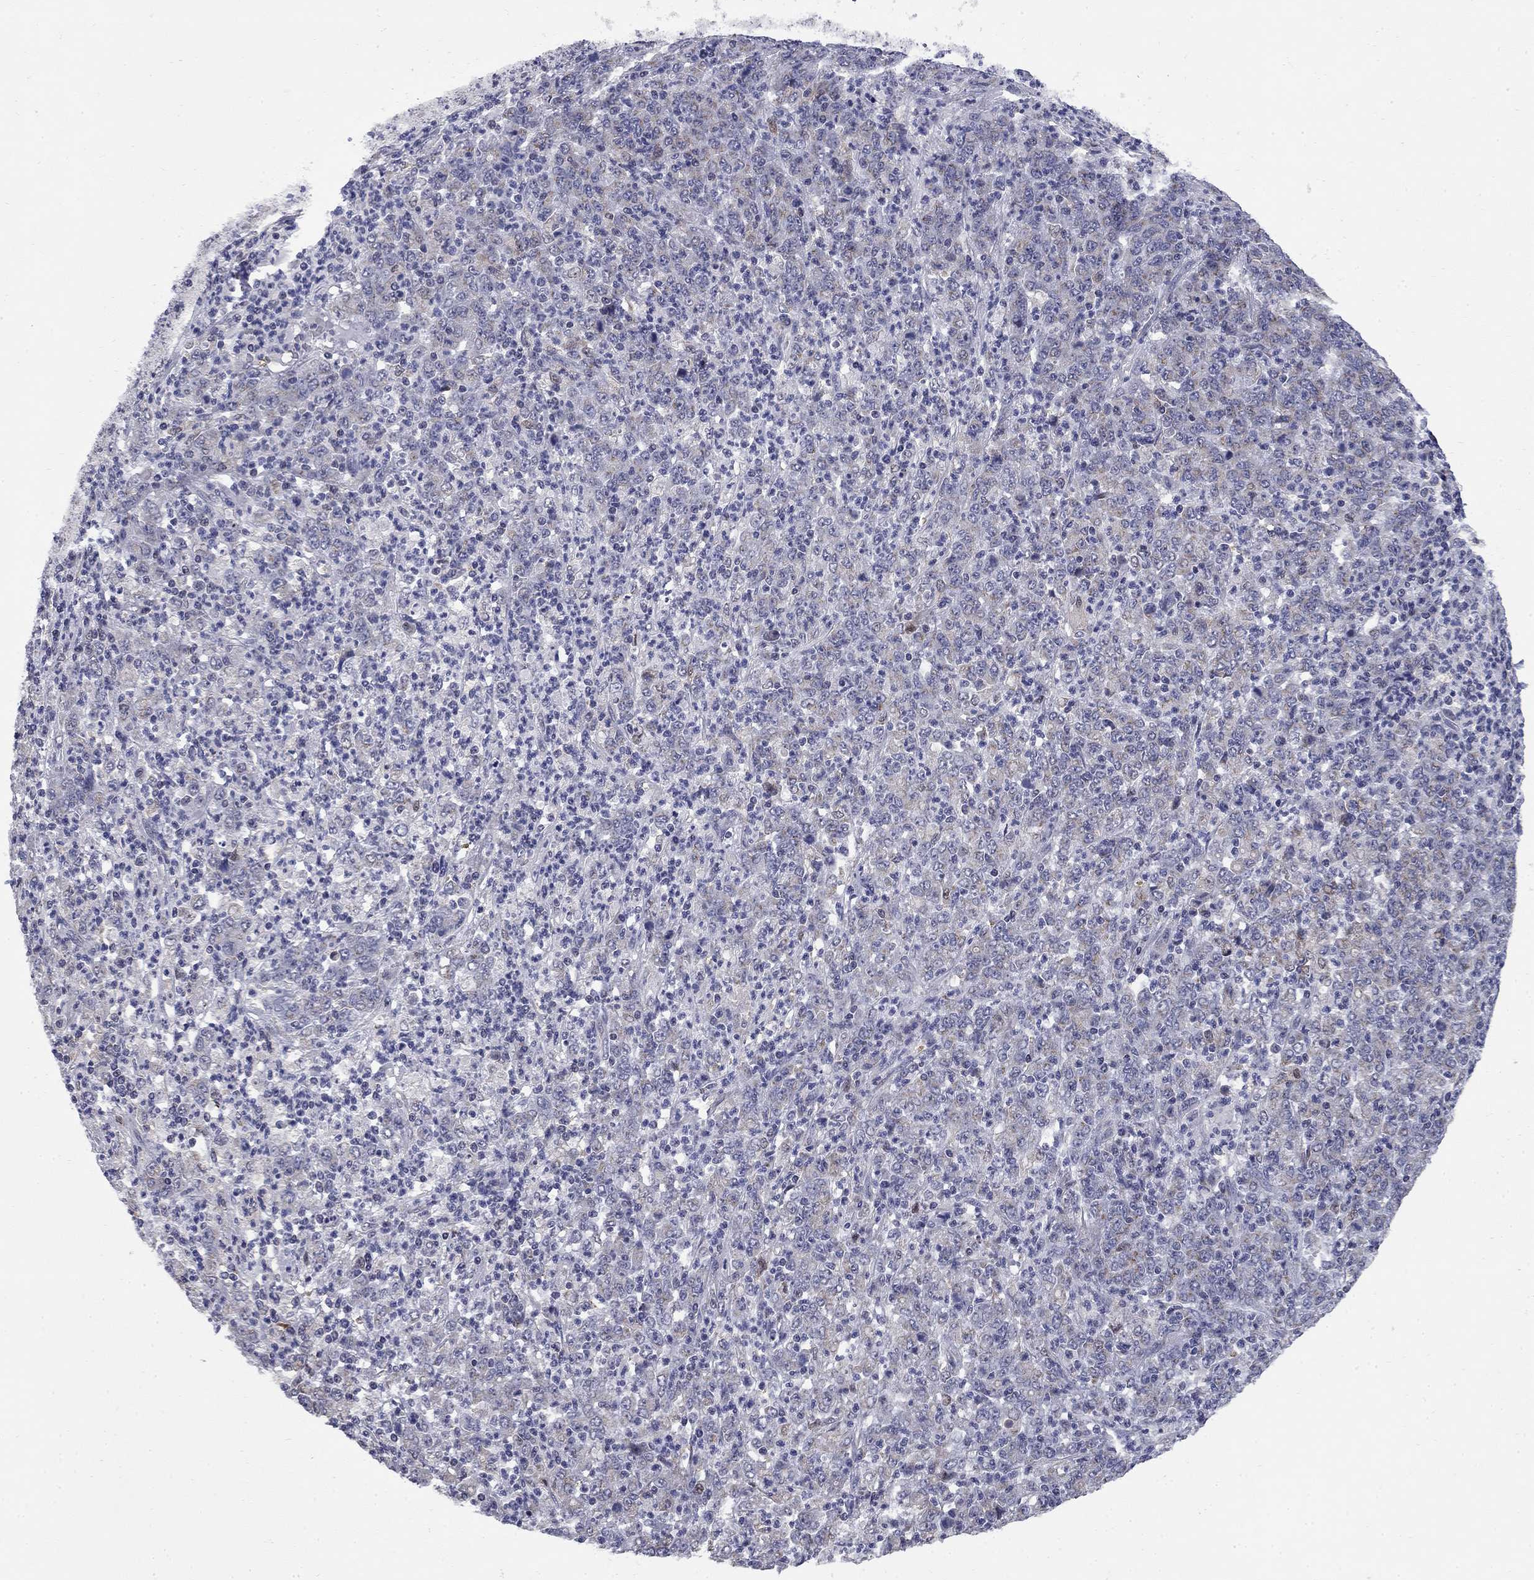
{"staining": {"intensity": "negative", "quantity": "none", "location": "none"}, "tissue": "stomach cancer", "cell_type": "Tumor cells", "image_type": "cancer", "snomed": [{"axis": "morphology", "description": "Adenocarcinoma, NOS"}, {"axis": "topography", "description": "Stomach, lower"}], "caption": "An image of human stomach cancer is negative for staining in tumor cells. (DAB (3,3'-diaminobenzidine) immunohistochemistry (IHC) with hematoxylin counter stain).", "gene": "HTR4", "patient": {"sex": "female", "age": 71}}